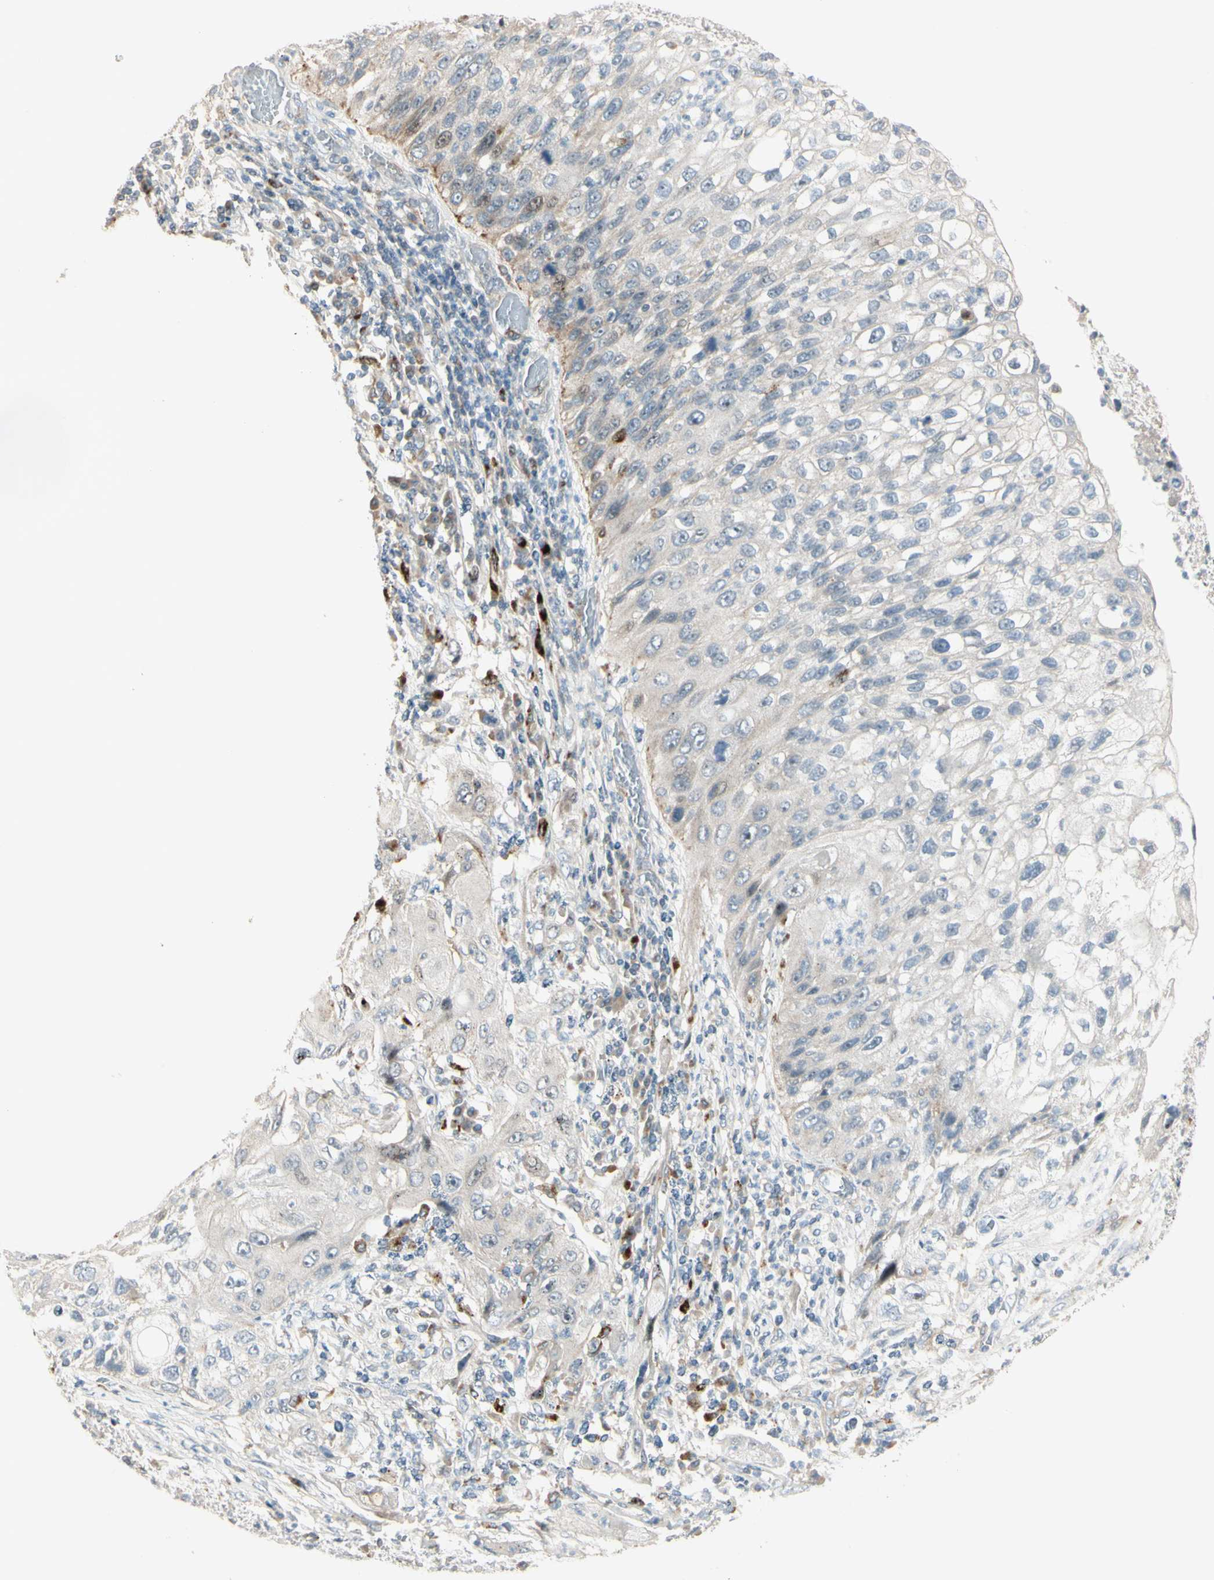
{"staining": {"intensity": "weak", "quantity": "<25%", "location": "cytoplasmic/membranous"}, "tissue": "lung cancer", "cell_type": "Tumor cells", "image_type": "cancer", "snomed": [{"axis": "morphology", "description": "Inflammation, NOS"}, {"axis": "morphology", "description": "Squamous cell carcinoma, NOS"}, {"axis": "topography", "description": "Lymph node"}, {"axis": "topography", "description": "Soft tissue"}, {"axis": "topography", "description": "Lung"}], "caption": "A high-resolution histopathology image shows immunohistochemistry staining of lung cancer (squamous cell carcinoma), which displays no significant positivity in tumor cells.", "gene": "NDFIP1", "patient": {"sex": "male", "age": 66}}